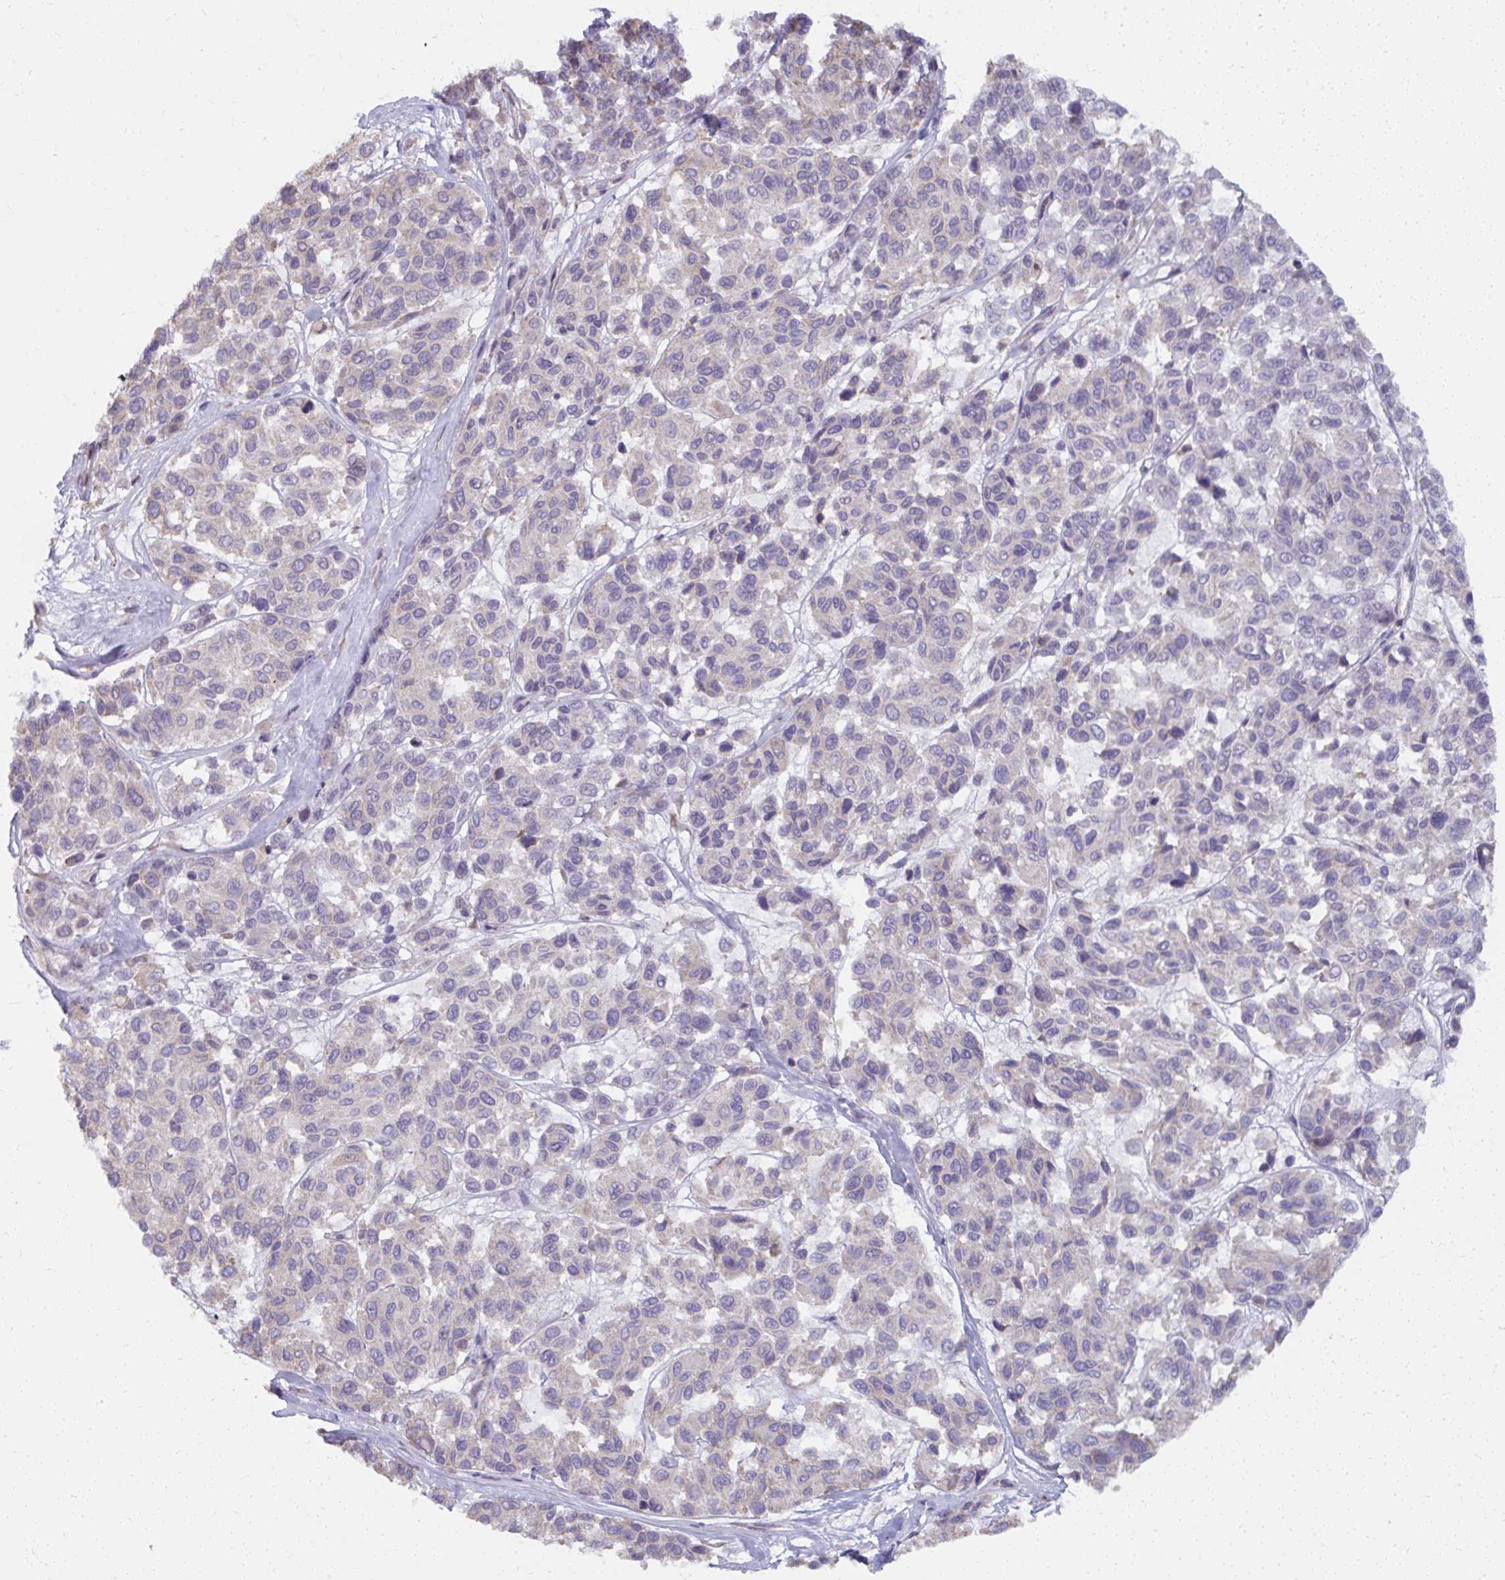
{"staining": {"intensity": "negative", "quantity": "none", "location": "none"}, "tissue": "melanoma", "cell_type": "Tumor cells", "image_type": "cancer", "snomed": [{"axis": "morphology", "description": "Malignant melanoma, NOS"}, {"axis": "topography", "description": "Skin"}], "caption": "Histopathology image shows no significant protein positivity in tumor cells of malignant melanoma.", "gene": "NMNAT1", "patient": {"sex": "female", "age": 66}}